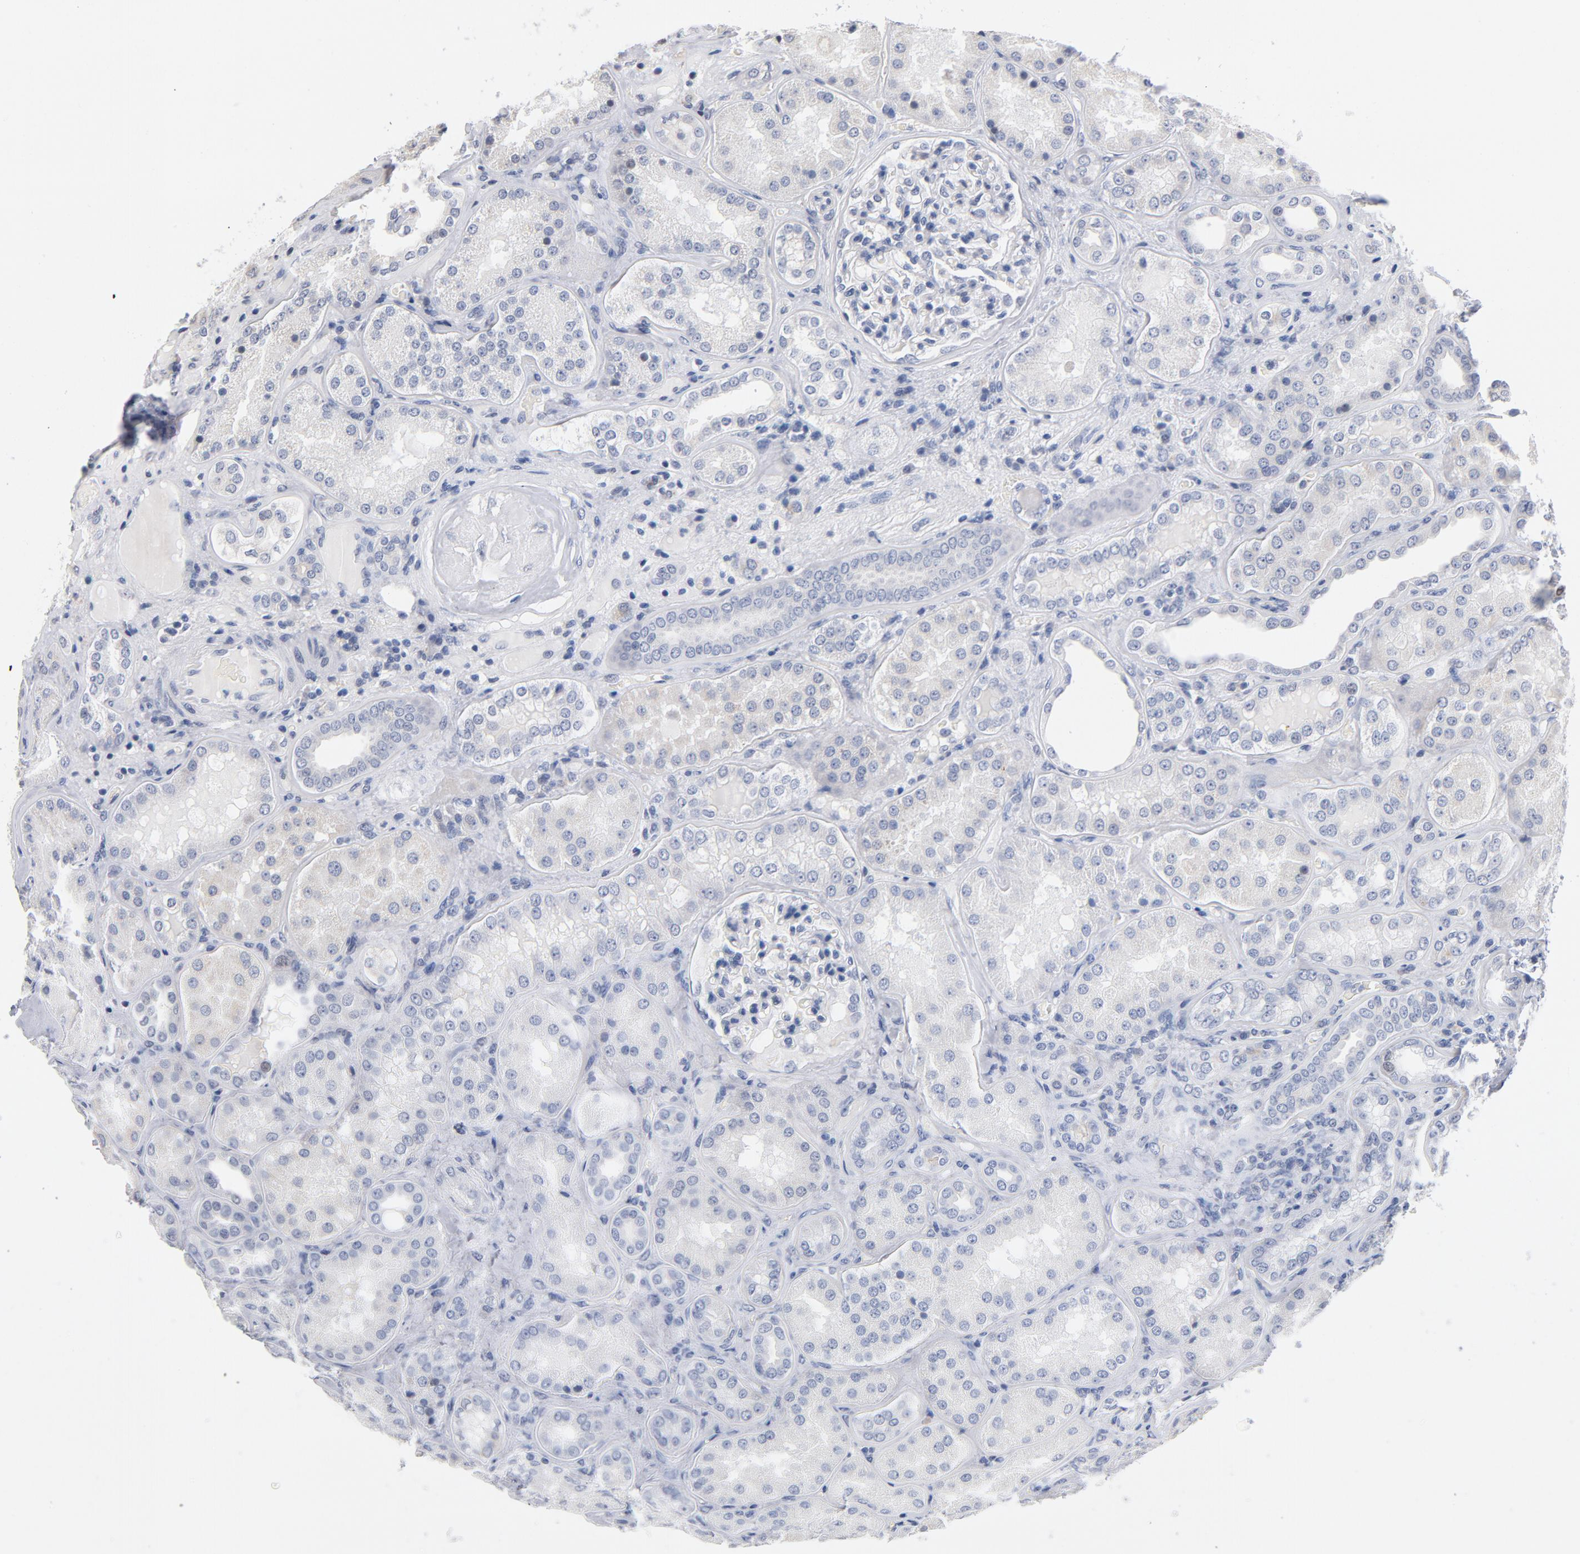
{"staining": {"intensity": "negative", "quantity": "none", "location": "none"}, "tissue": "kidney", "cell_type": "Cells in glomeruli", "image_type": "normal", "snomed": [{"axis": "morphology", "description": "Normal tissue, NOS"}, {"axis": "topography", "description": "Kidney"}], "caption": "A high-resolution histopathology image shows IHC staining of normal kidney, which reveals no significant positivity in cells in glomeruli.", "gene": "RBM3", "patient": {"sex": "female", "age": 56}}